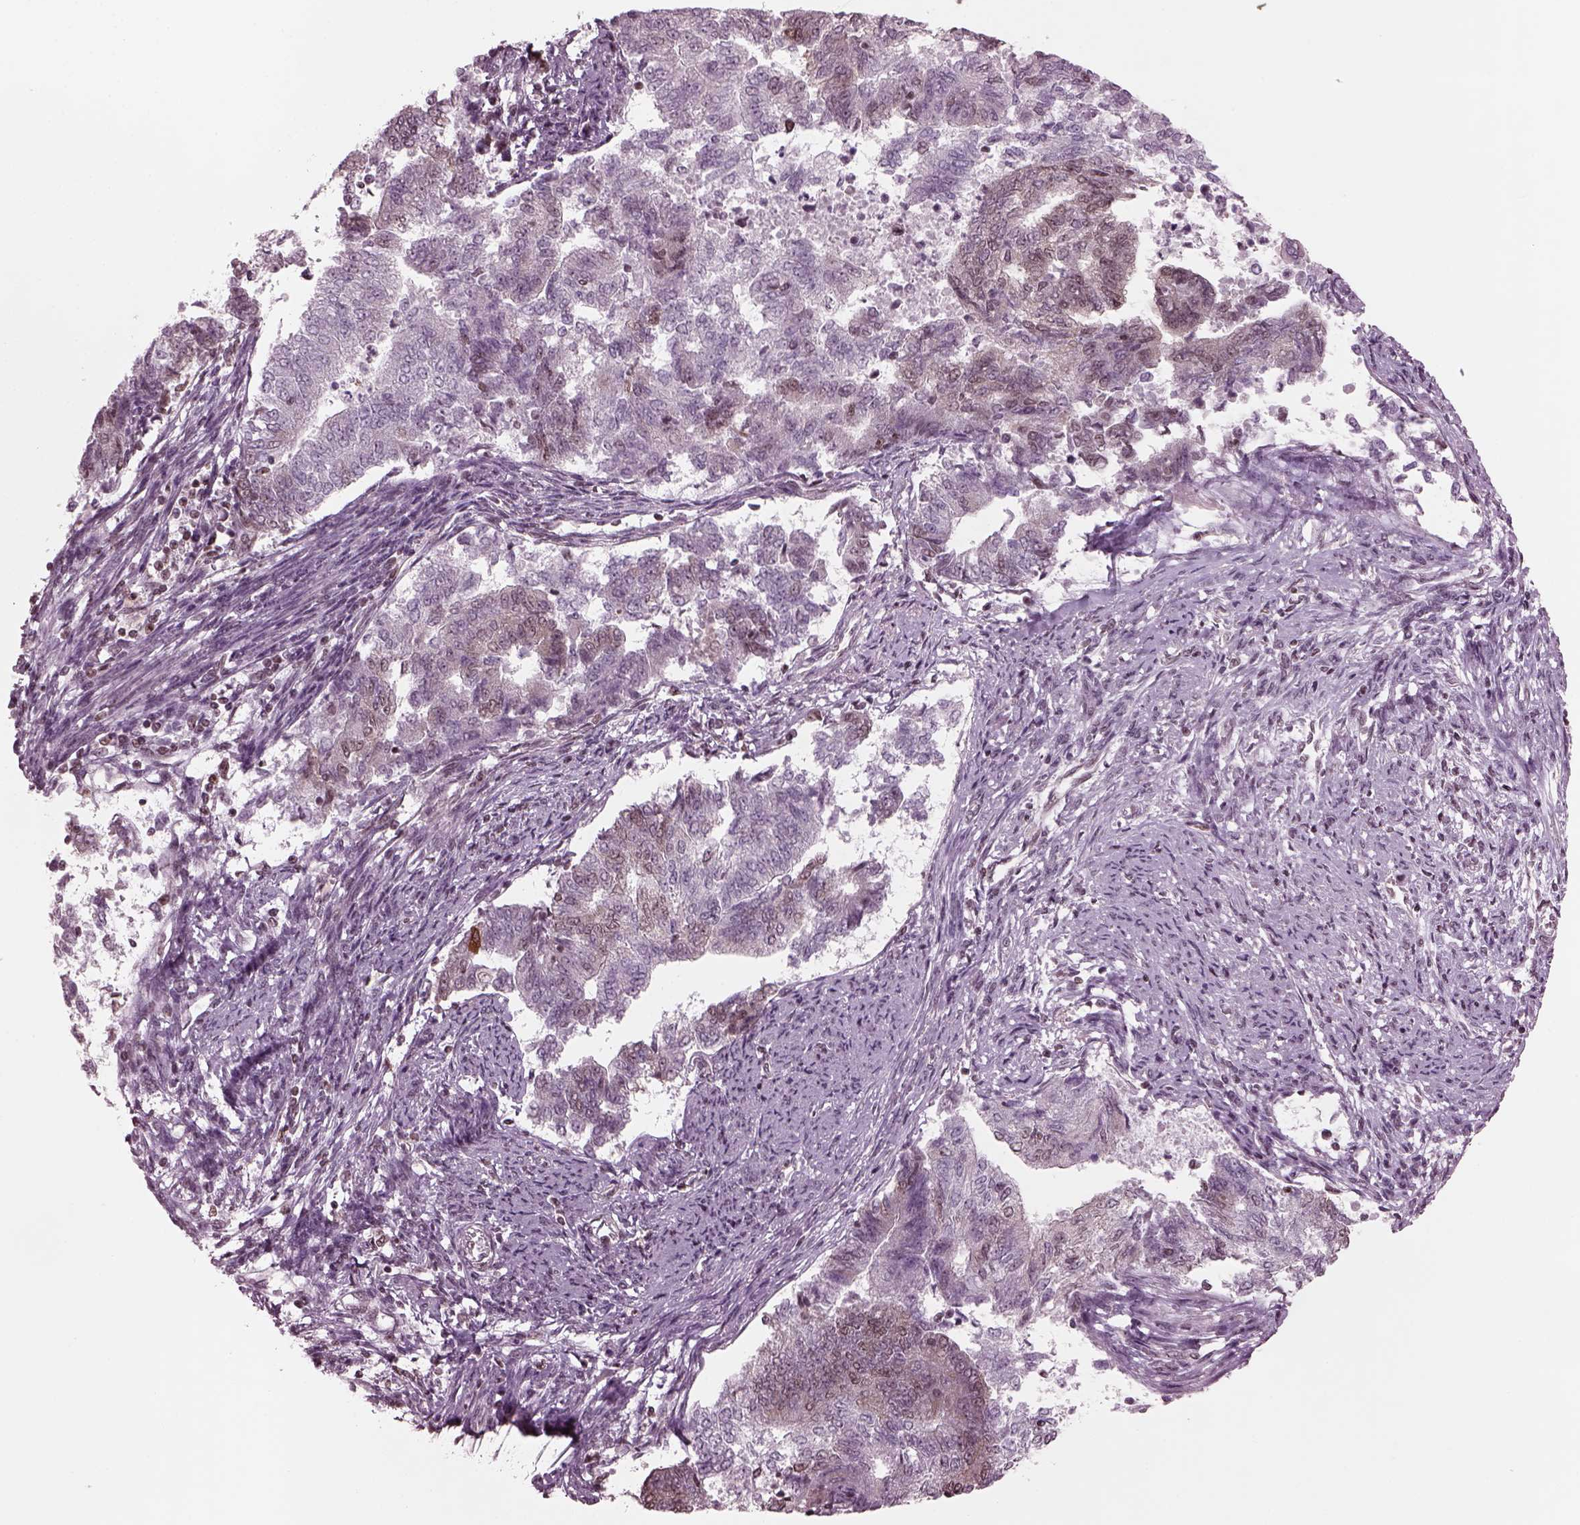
{"staining": {"intensity": "weak", "quantity": "<25%", "location": "cytoplasmic/membranous"}, "tissue": "endometrial cancer", "cell_type": "Tumor cells", "image_type": "cancer", "snomed": [{"axis": "morphology", "description": "Adenocarcinoma, NOS"}, {"axis": "topography", "description": "Endometrium"}], "caption": "A micrograph of human endometrial cancer is negative for staining in tumor cells. Brightfield microscopy of IHC stained with DAB (3,3'-diaminobenzidine) (brown) and hematoxylin (blue), captured at high magnification.", "gene": "RUVBL2", "patient": {"sex": "female", "age": 65}}